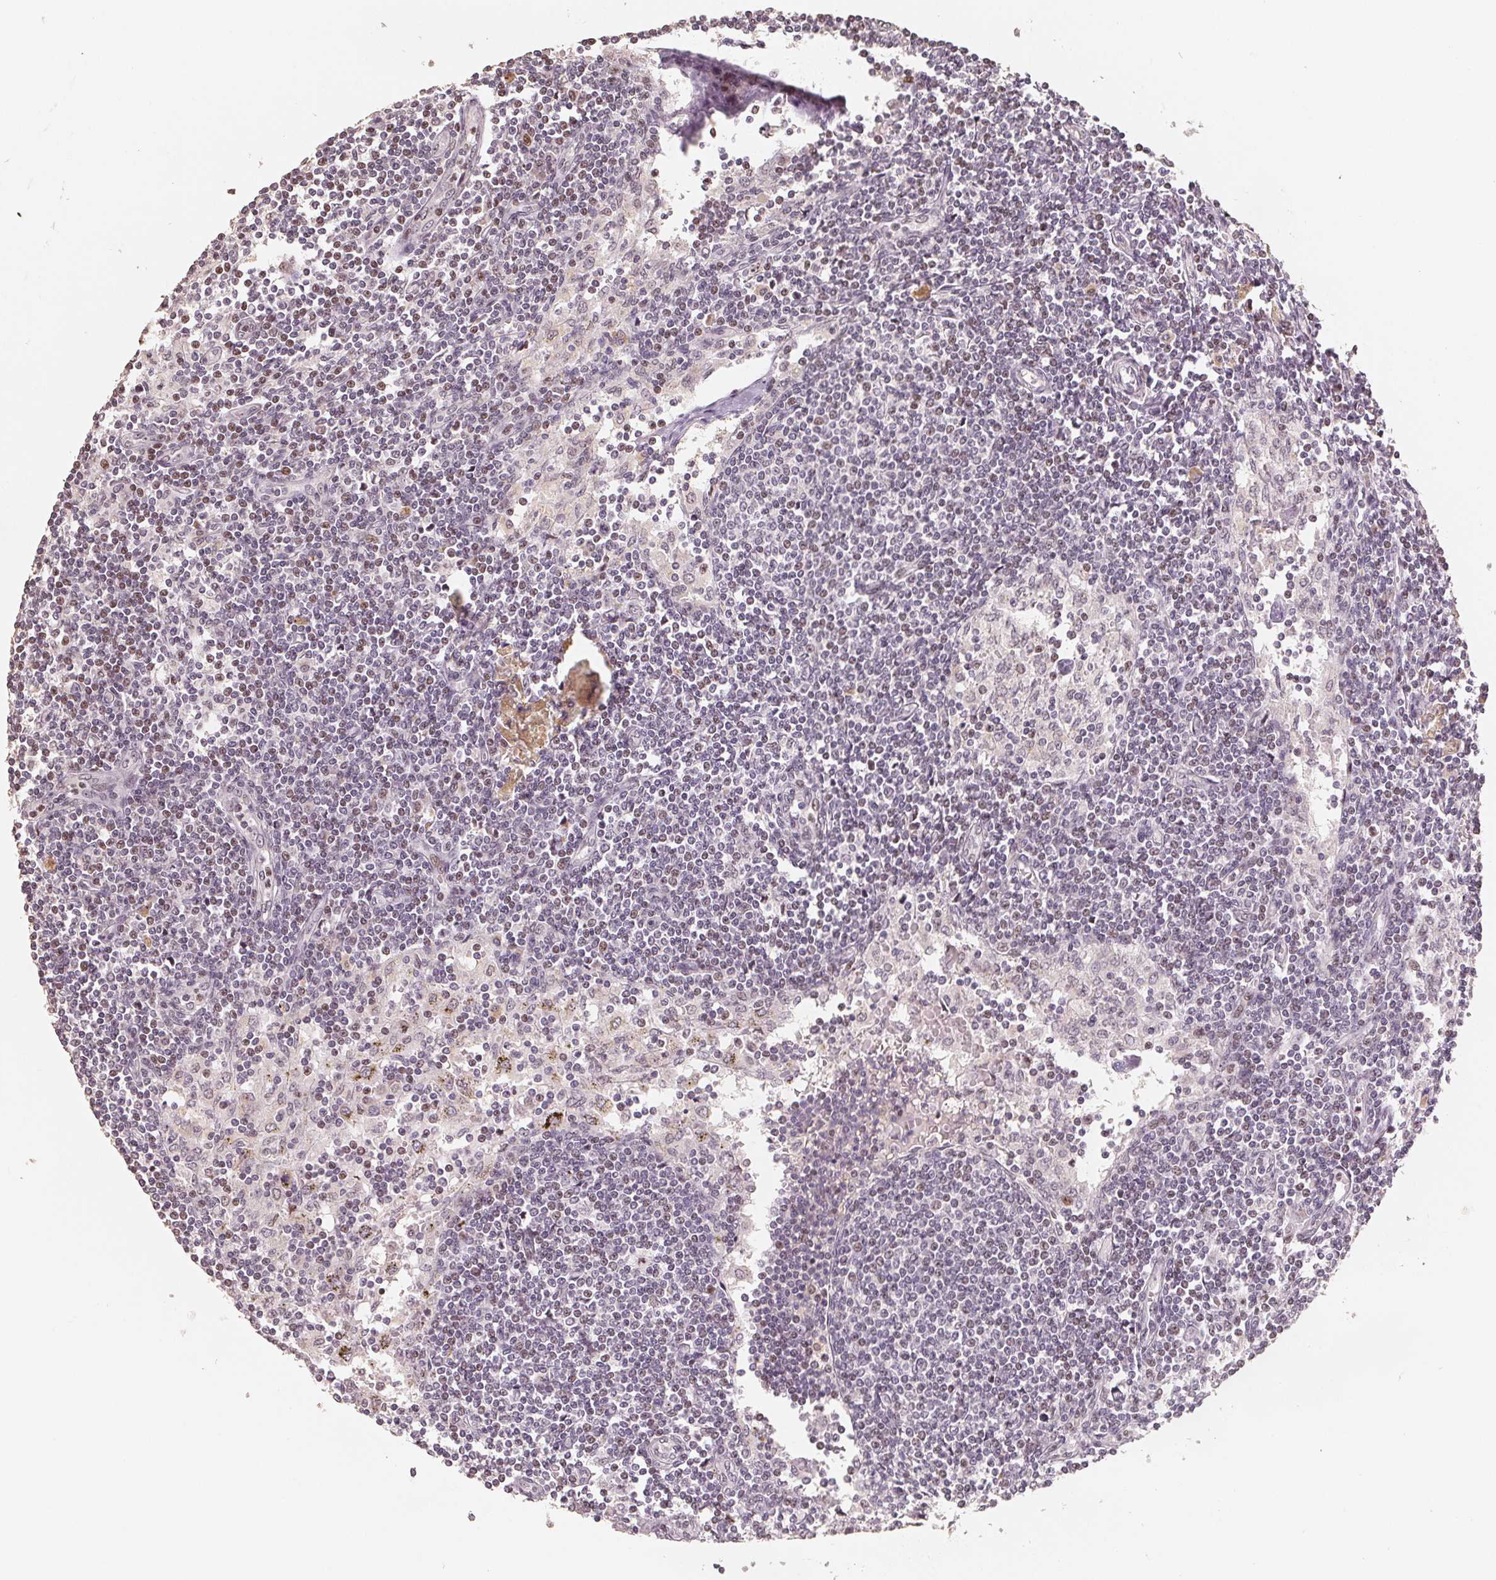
{"staining": {"intensity": "negative", "quantity": "none", "location": "none"}, "tissue": "lymph node", "cell_type": "Germinal center cells", "image_type": "normal", "snomed": [{"axis": "morphology", "description": "Normal tissue, NOS"}, {"axis": "topography", "description": "Lymph node"}], "caption": "IHC histopathology image of normal lymph node: human lymph node stained with DAB reveals no significant protein expression in germinal center cells.", "gene": "CCDC138", "patient": {"sex": "female", "age": 69}}